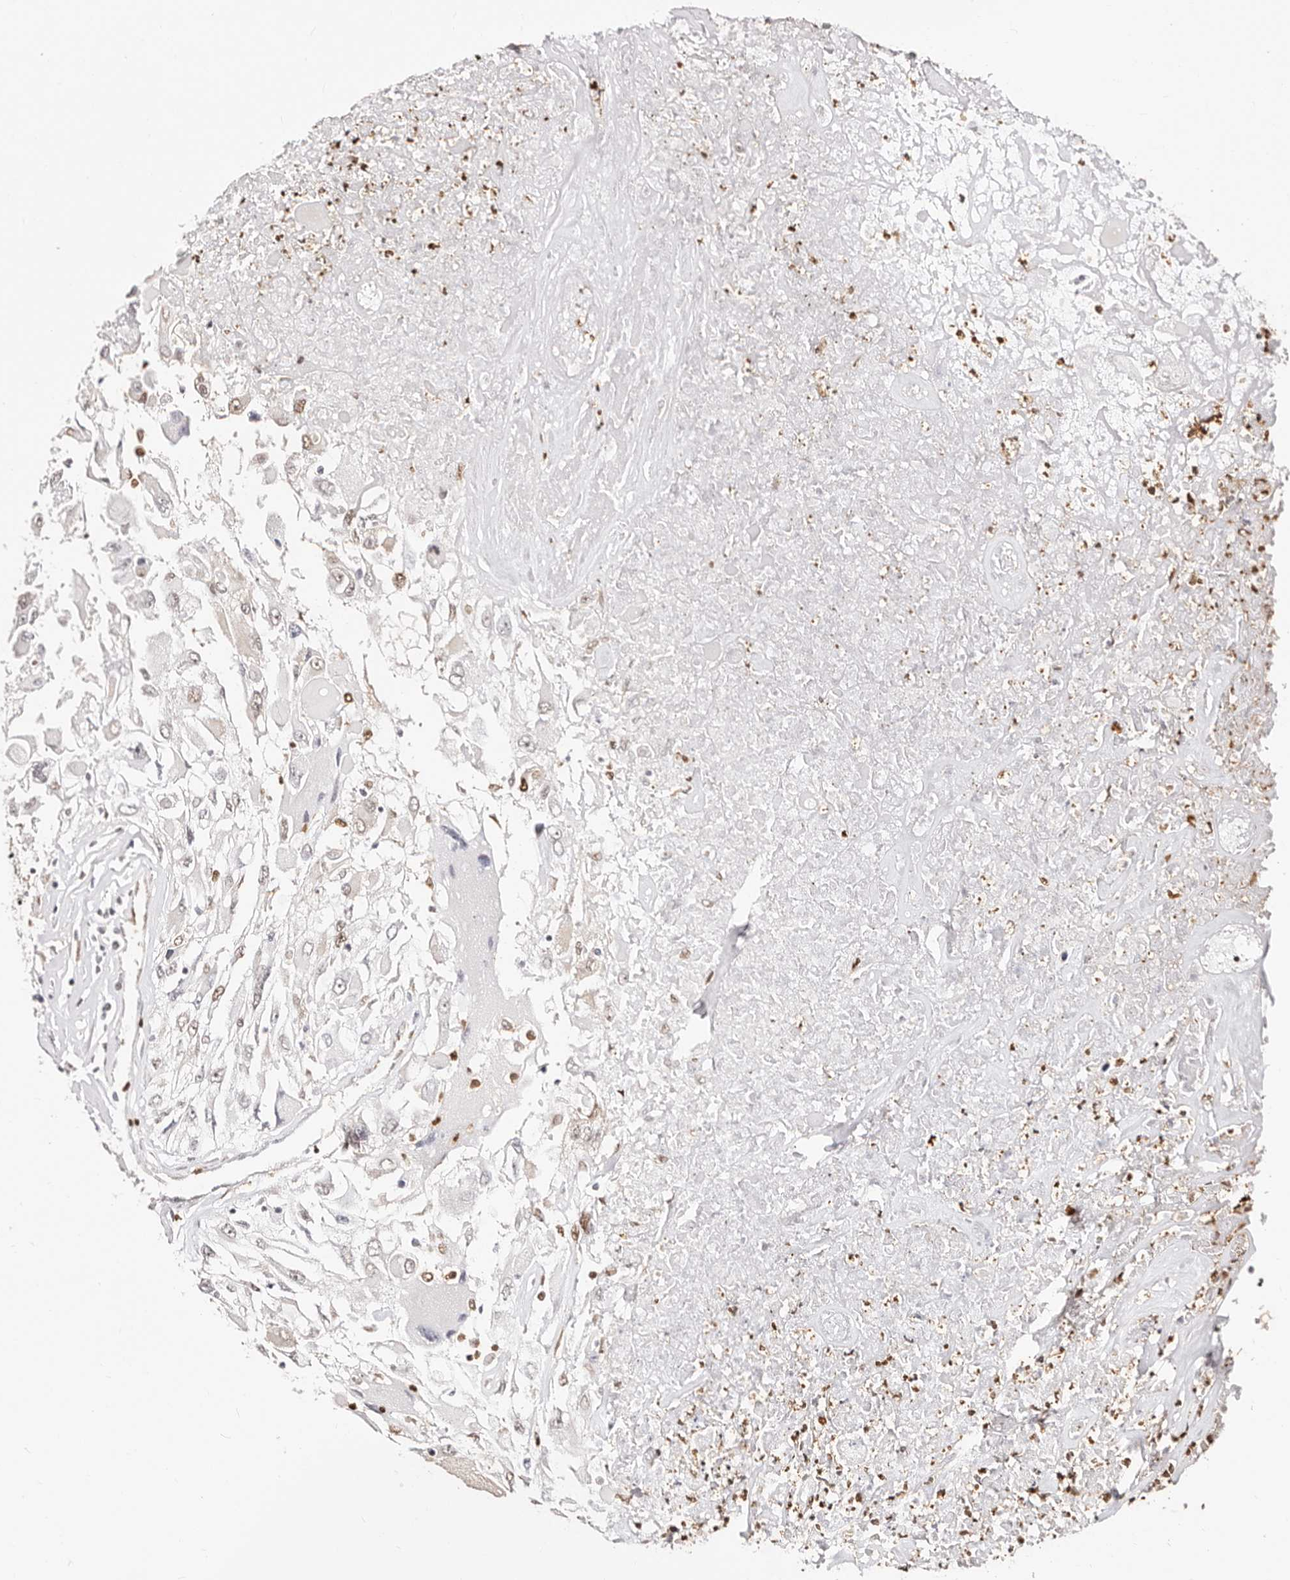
{"staining": {"intensity": "negative", "quantity": "none", "location": "none"}, "tissue": "renal cancer", "cell_type": "Tumor cells", "image_type": "cancer", "snomed": [{"axis": "morphology", "description": "Adenocarcinoma, NOS"}, {"axis": "topography", "description": "Kidney"}], "caption": "Adenocarcinoma (renal) stained for a protein using IHC demonstrates no staining tumor cells.", "gene": "TKT", "patient": {"sex": "female", "age": 52}}